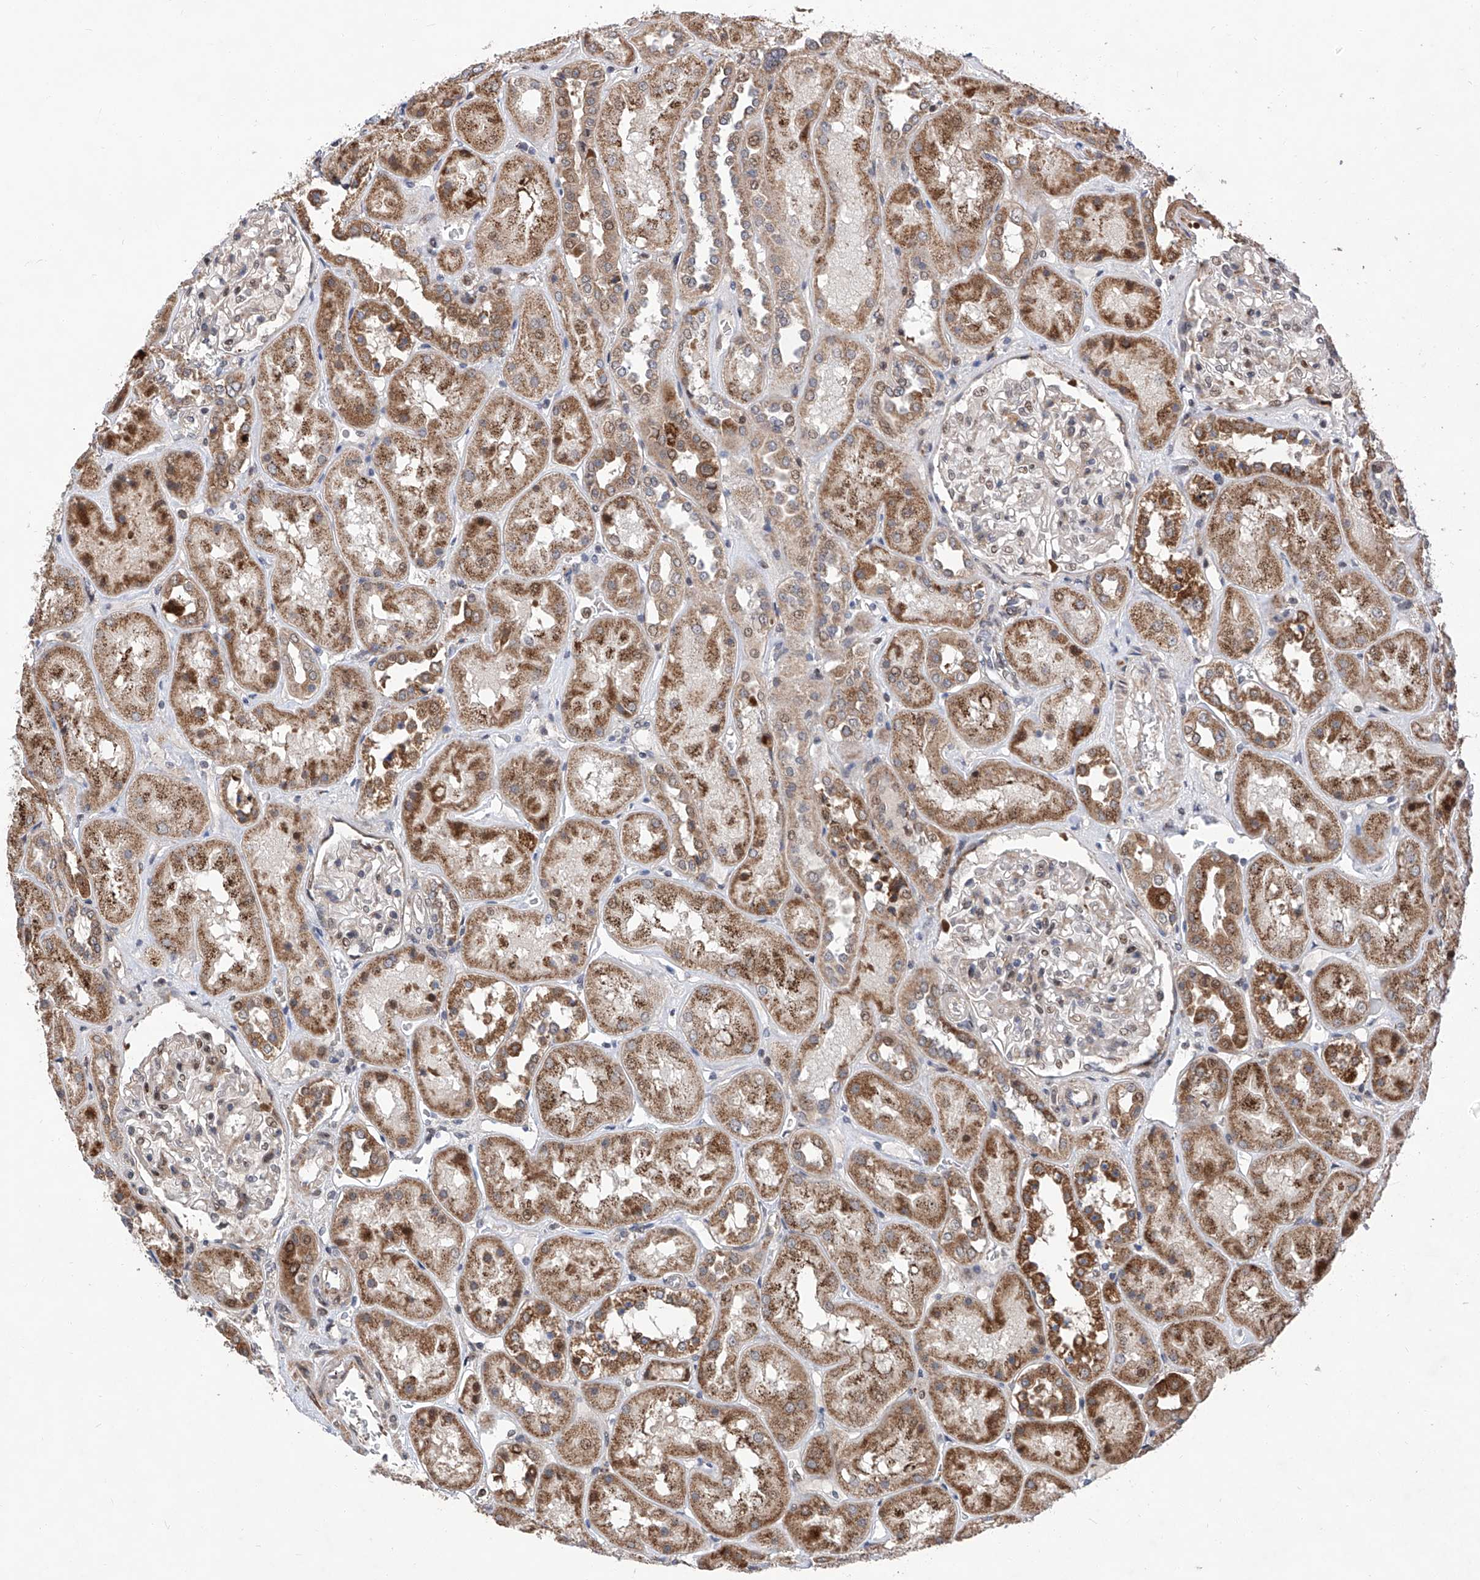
{"staining": {"intensity": "moderate", "quantity": "25%-75%", "location": "cytoplasmic/membranous"}, "tissue": "kidney", "cell_type": "Cells in glomeruli", "image_type": "normal", "snomed": [{"axis": "morphology", "description": "Normal tissue, NOS"}, {"axis": "topography", "description": "Kidney"}], "caption": "This histopathology image reveals immunohistochemistry staining of benign human kidney, with medium moderate cytoplasmic/membranous expression in approximately 25%-75% of cells in glomeruli.", "gene": "FARP2", "patient": {"sex": "male", "age": 70}}